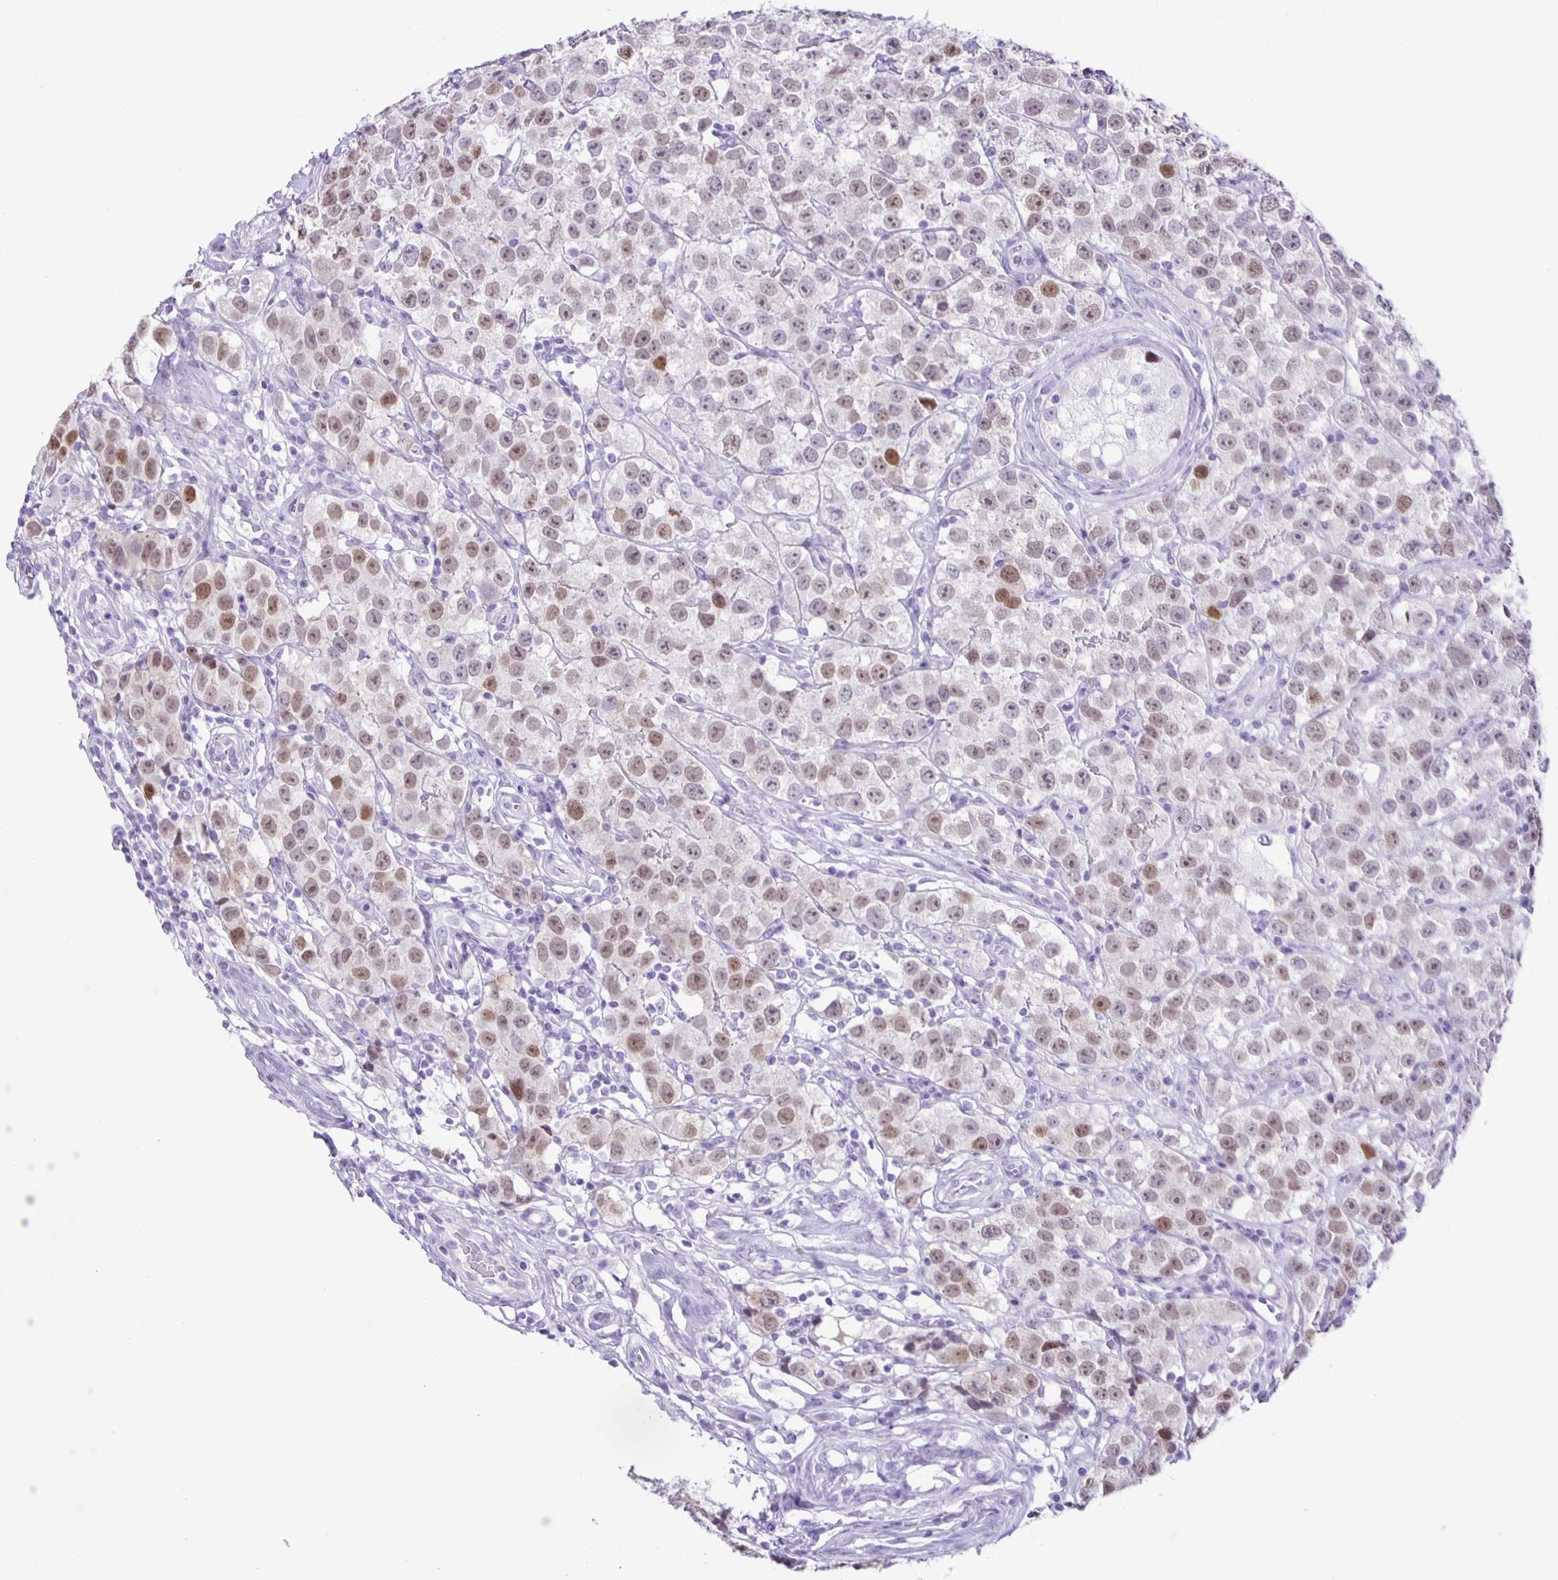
{"staining": {"intensity": "weak", "quantity": ">75%", "location": "nuclear"}, "tissue": "testis cancer", "cell_type": "Tumor cells", "image_type": "cancer", "snomed": [{"axis": "morphology", "description": "Seminoma, NOS"}, {"axis": "topography", "description": "Testis"}], "caption": "Protein analysis of testis cancer (seminoma) tissue displays weak nuclear staining in about >75% of tumor cells. The protein of interest is stained brown, and the nuclei are stained in blue (DAB IHC with brightfield microscopy, high magnification).", "gene": "EZHIP", "patient": {"sex": "male", "age": 34}}